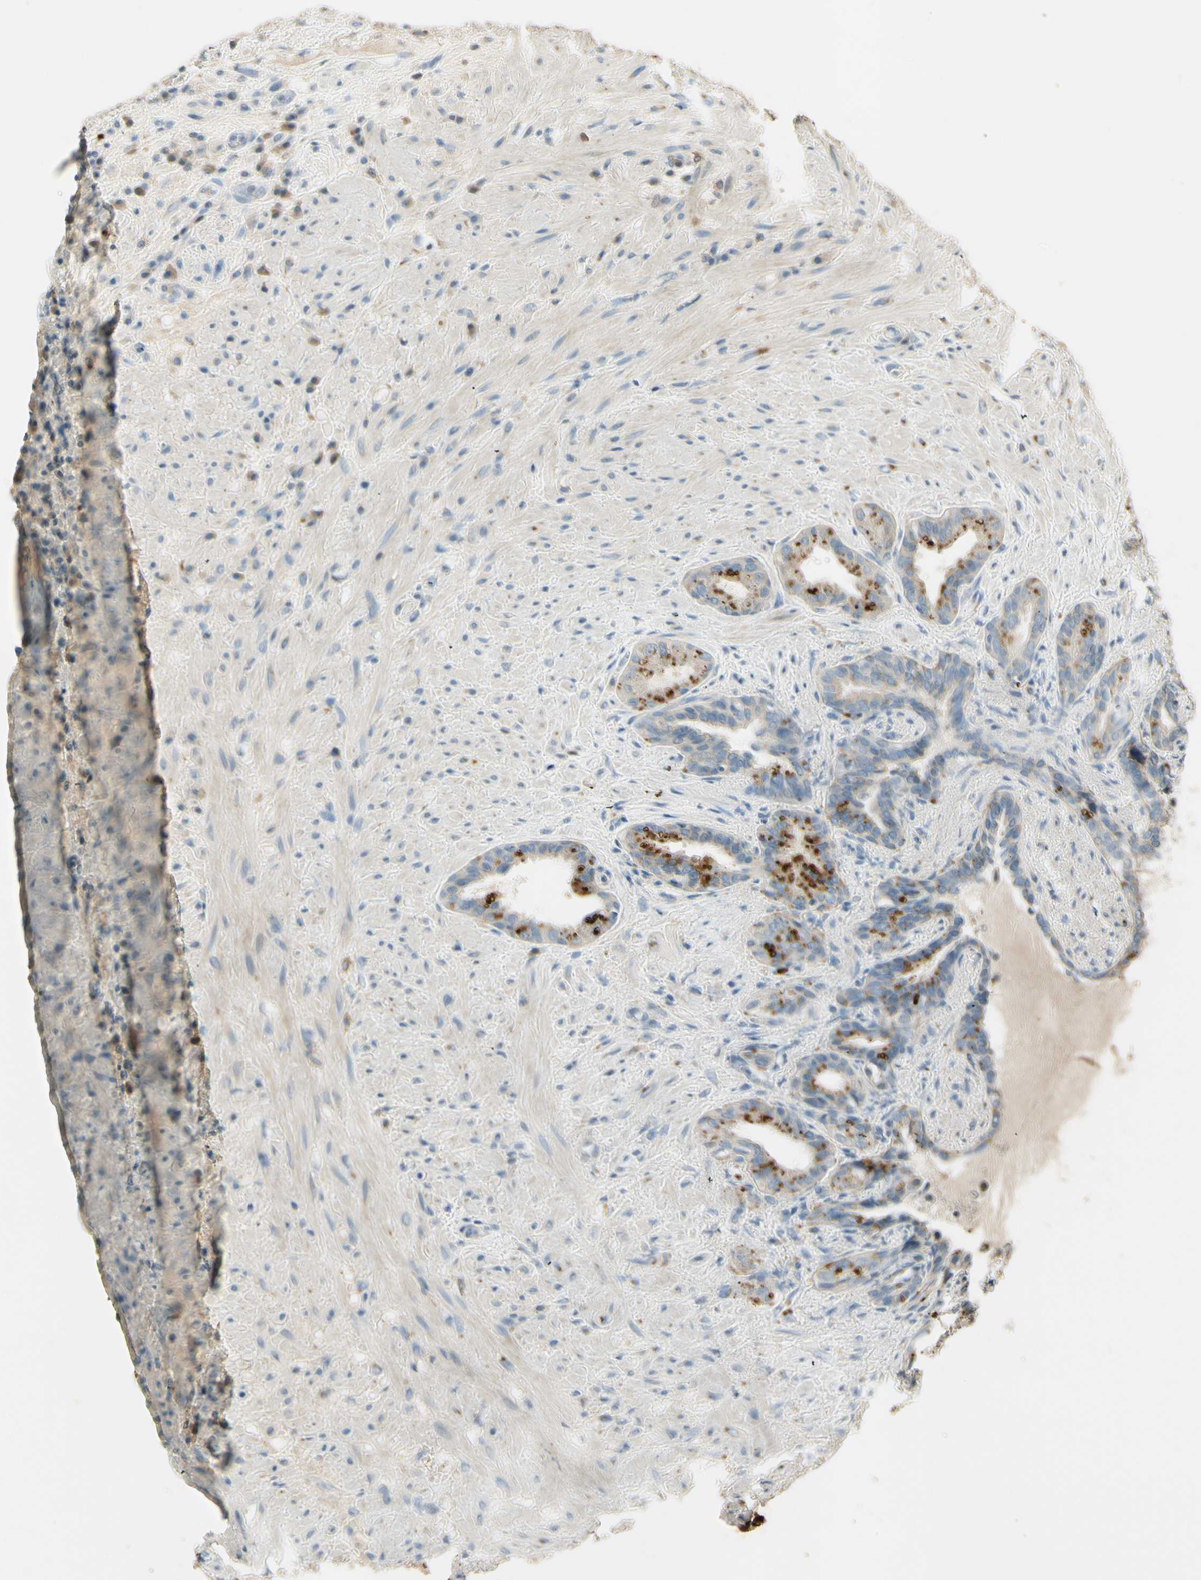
{"staining": {"intensity": "strong", "quantity": ">75%", "location": "cytoplasmic/membranous"}, "tissue": "seminal vesicle", "cell_type": "Glandular cells", "image_type": "normal", "snomed": [{"axis": "morphology", "description": "Normal tissue, NOS"}, {"axis": "topography", "description": "Seminal veicle"}], "caption": "Immunohistochemical staining of unremarkable seminal vesicle demonstrates strong cytoplasmic/membranous protein expression in about >75% of glandular cells. (IHC, brightfield microscopy, high magnification).", "gene": "ARHGEF17", "patient": {"sex": "male", "age": 61}}